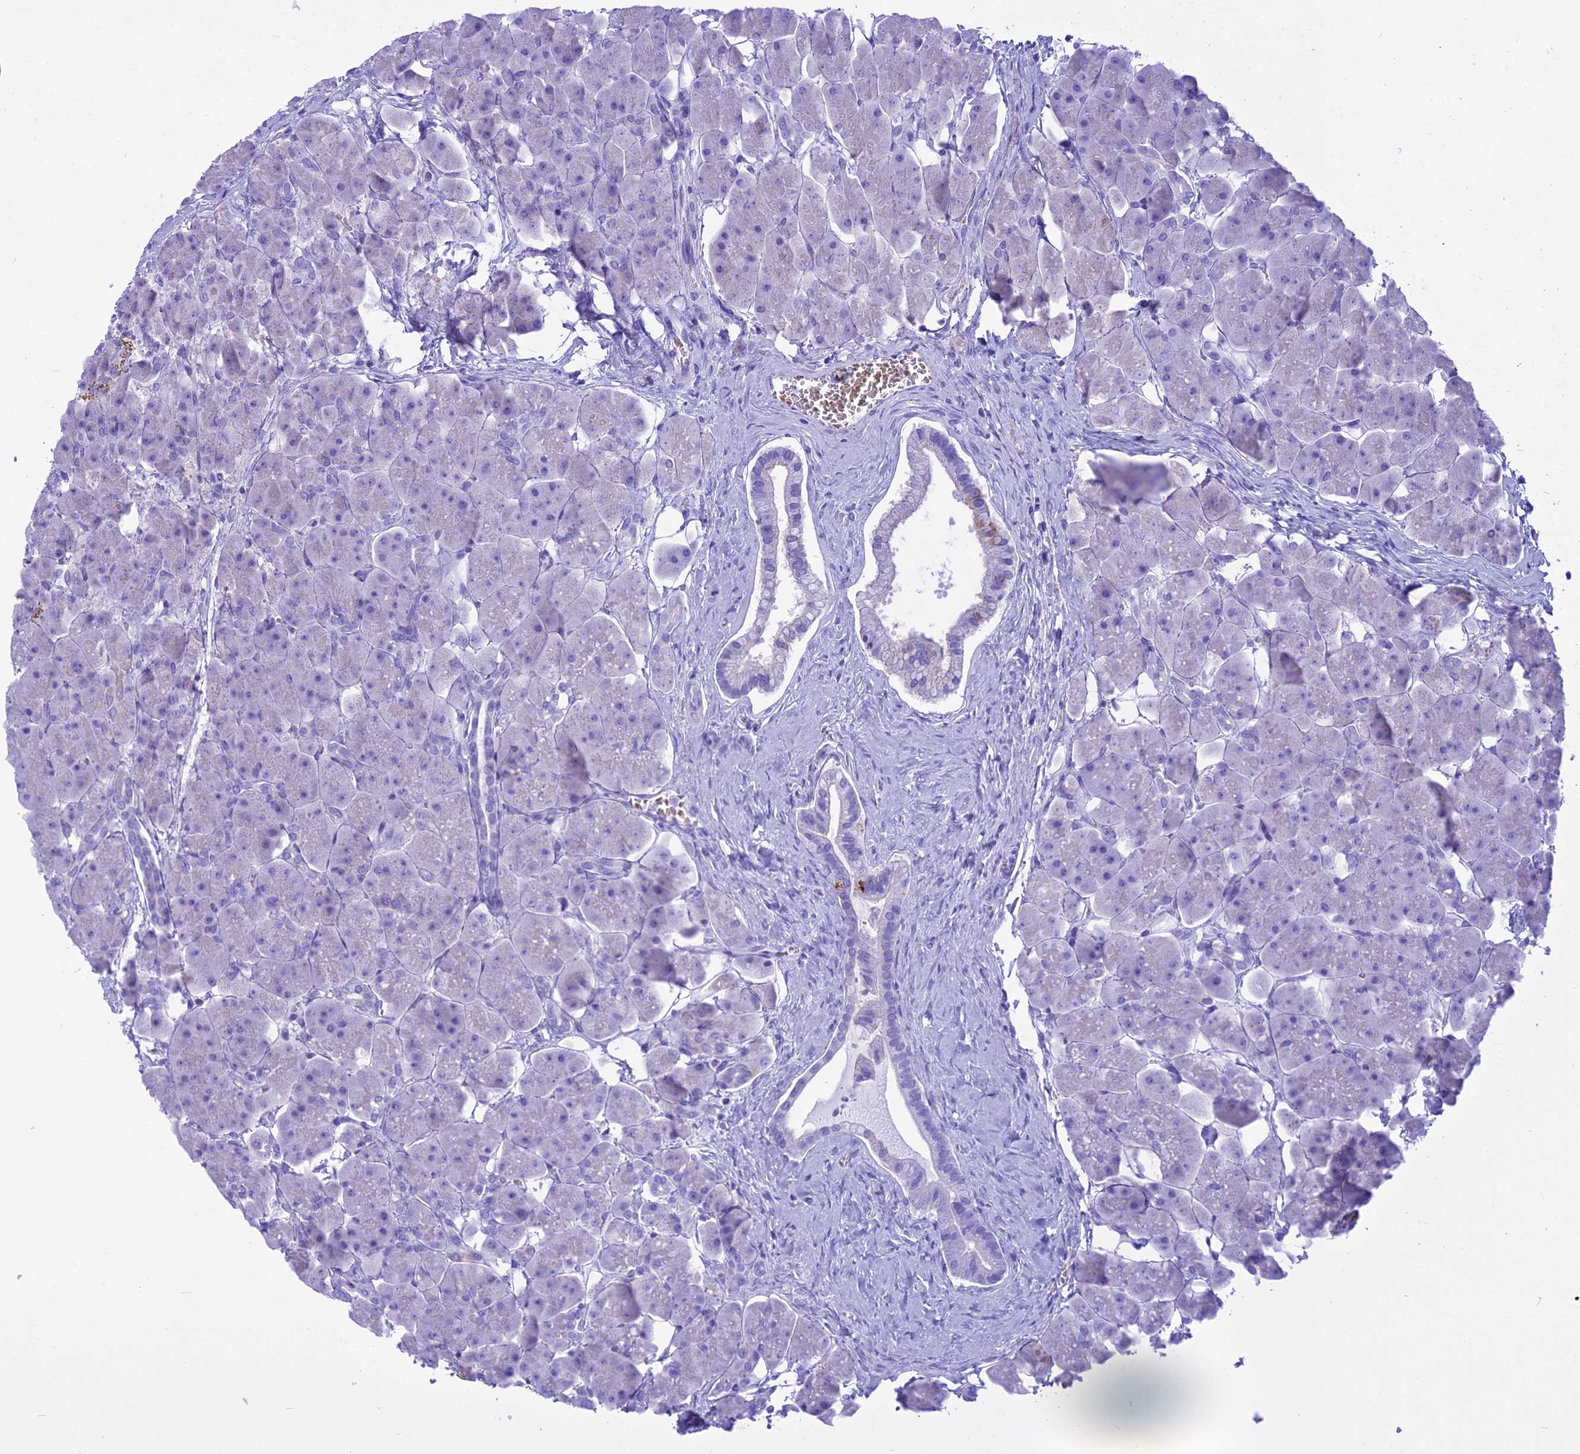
{"staining": {"intensity": "negative", "quantity": "none", "location": "none"}, "tissue": "pancreas", "cell_type": "Exocrine glandular cells", "image_type": "normal", "snomed": [{"axis": "morphology", "description": "Normal tissue, NOS"}, {"axis": "topography", "description": "Pancreas"}], "caption": "IHC of unremarkable human pancreas demonstrates no positivity in exocrine glandular cells. (Immunohistochemistry (ihc), brightfield microscopy, high magnification).", "gene": "GLYATL1B", "patient": {"sex": "male", "age": 66}}